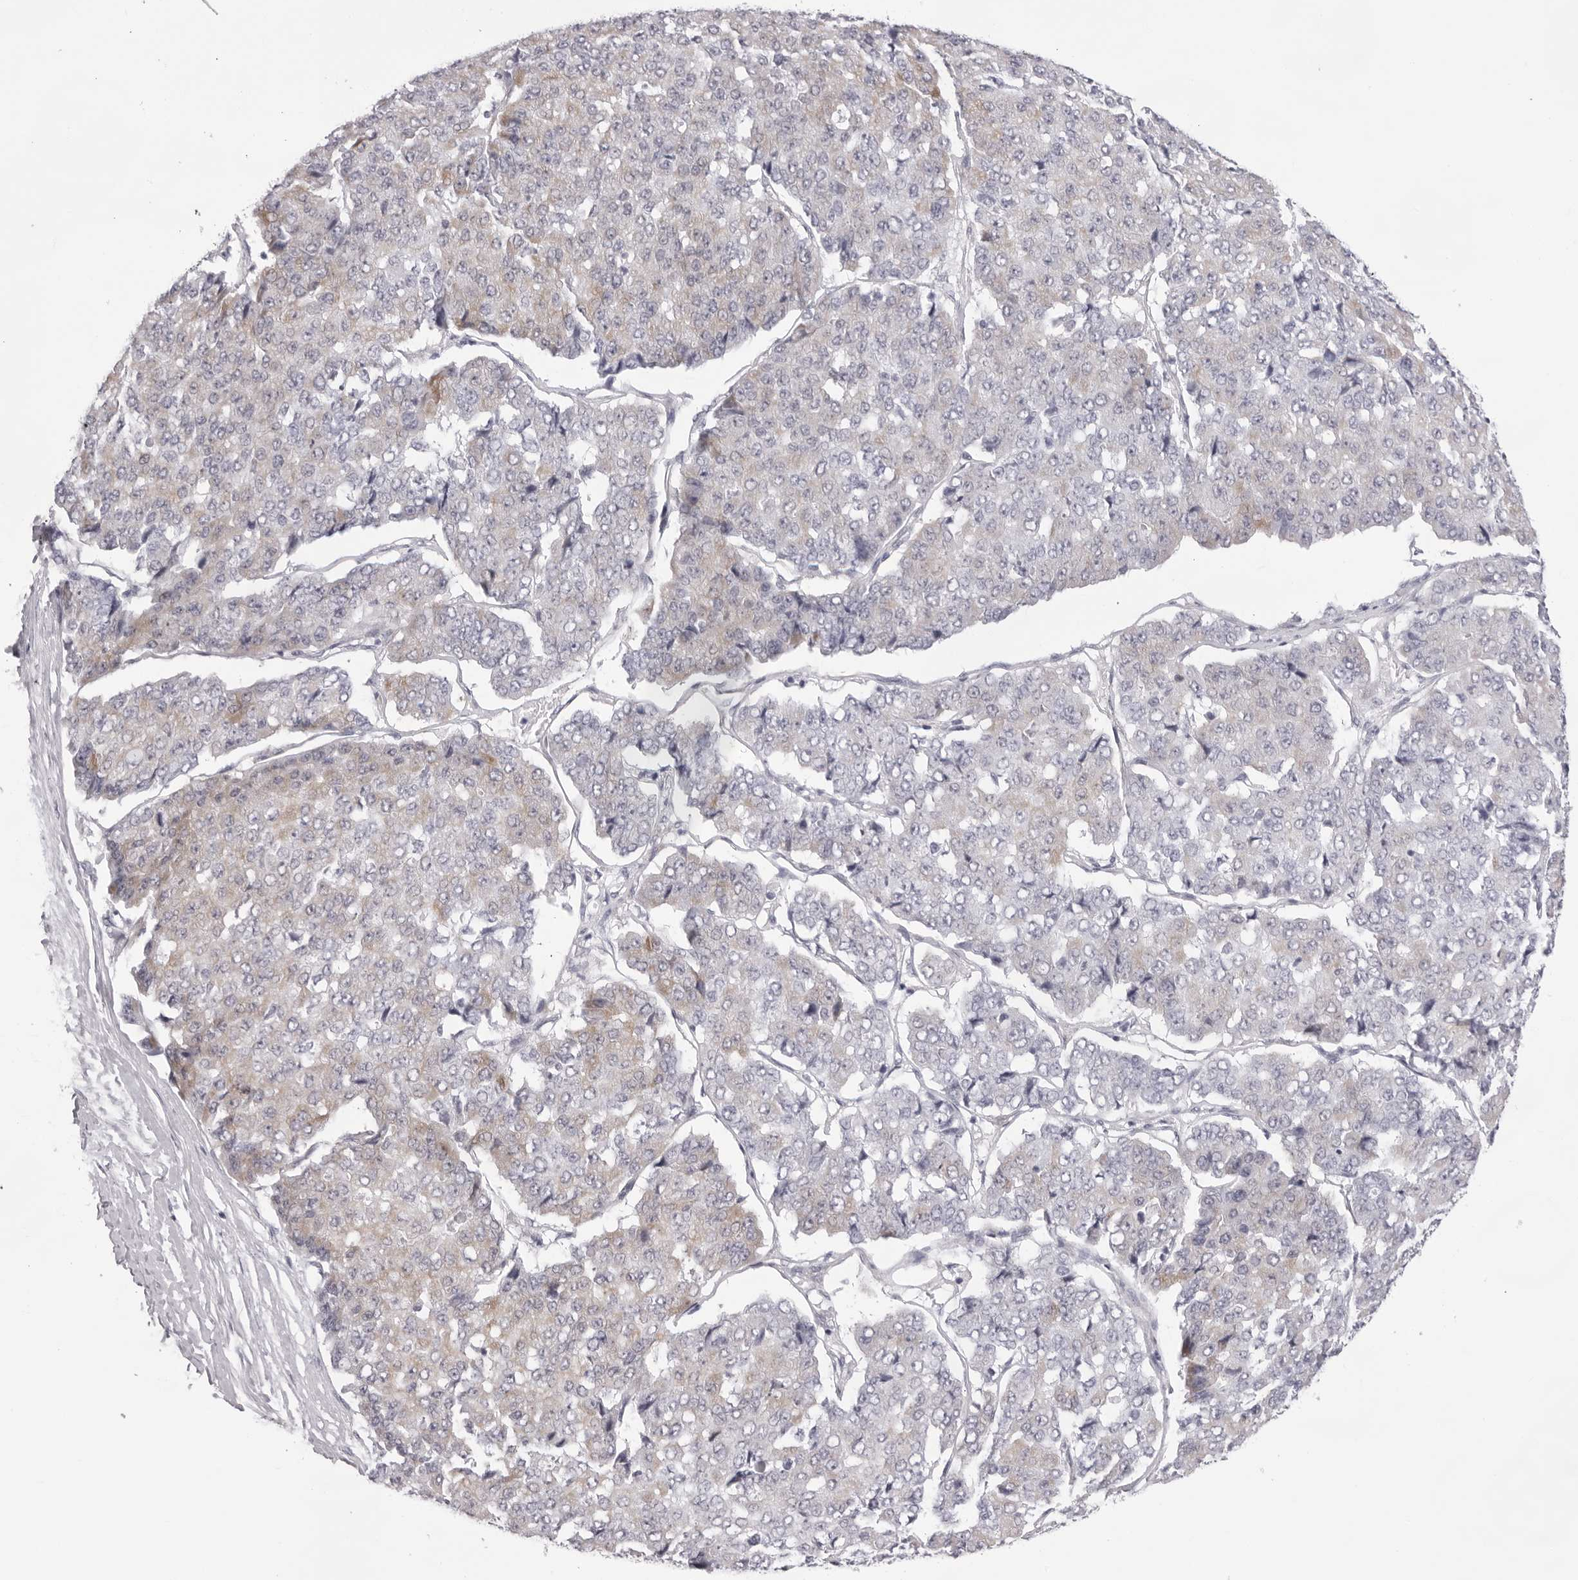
{"staining": {"intensity": "weak", "quantity": "<25%", "location": "cytoplasmic/membranous"}, "tissue": "pancreatic cancer", "cell_type": "Tumor cells", "image_type": "cancer", "snomed": [{"axis": "morphology", "description": "Adenocarcinoma, NOS"}, {"axis": "topography", "description": "Pancreas"}], "caption": "Protein analysis of adenocarcinoma (pancreatic) shows no significant expression in tumor cells.", "gene": "SMIM2", "patient": {"sex": "male", "age": 50}}